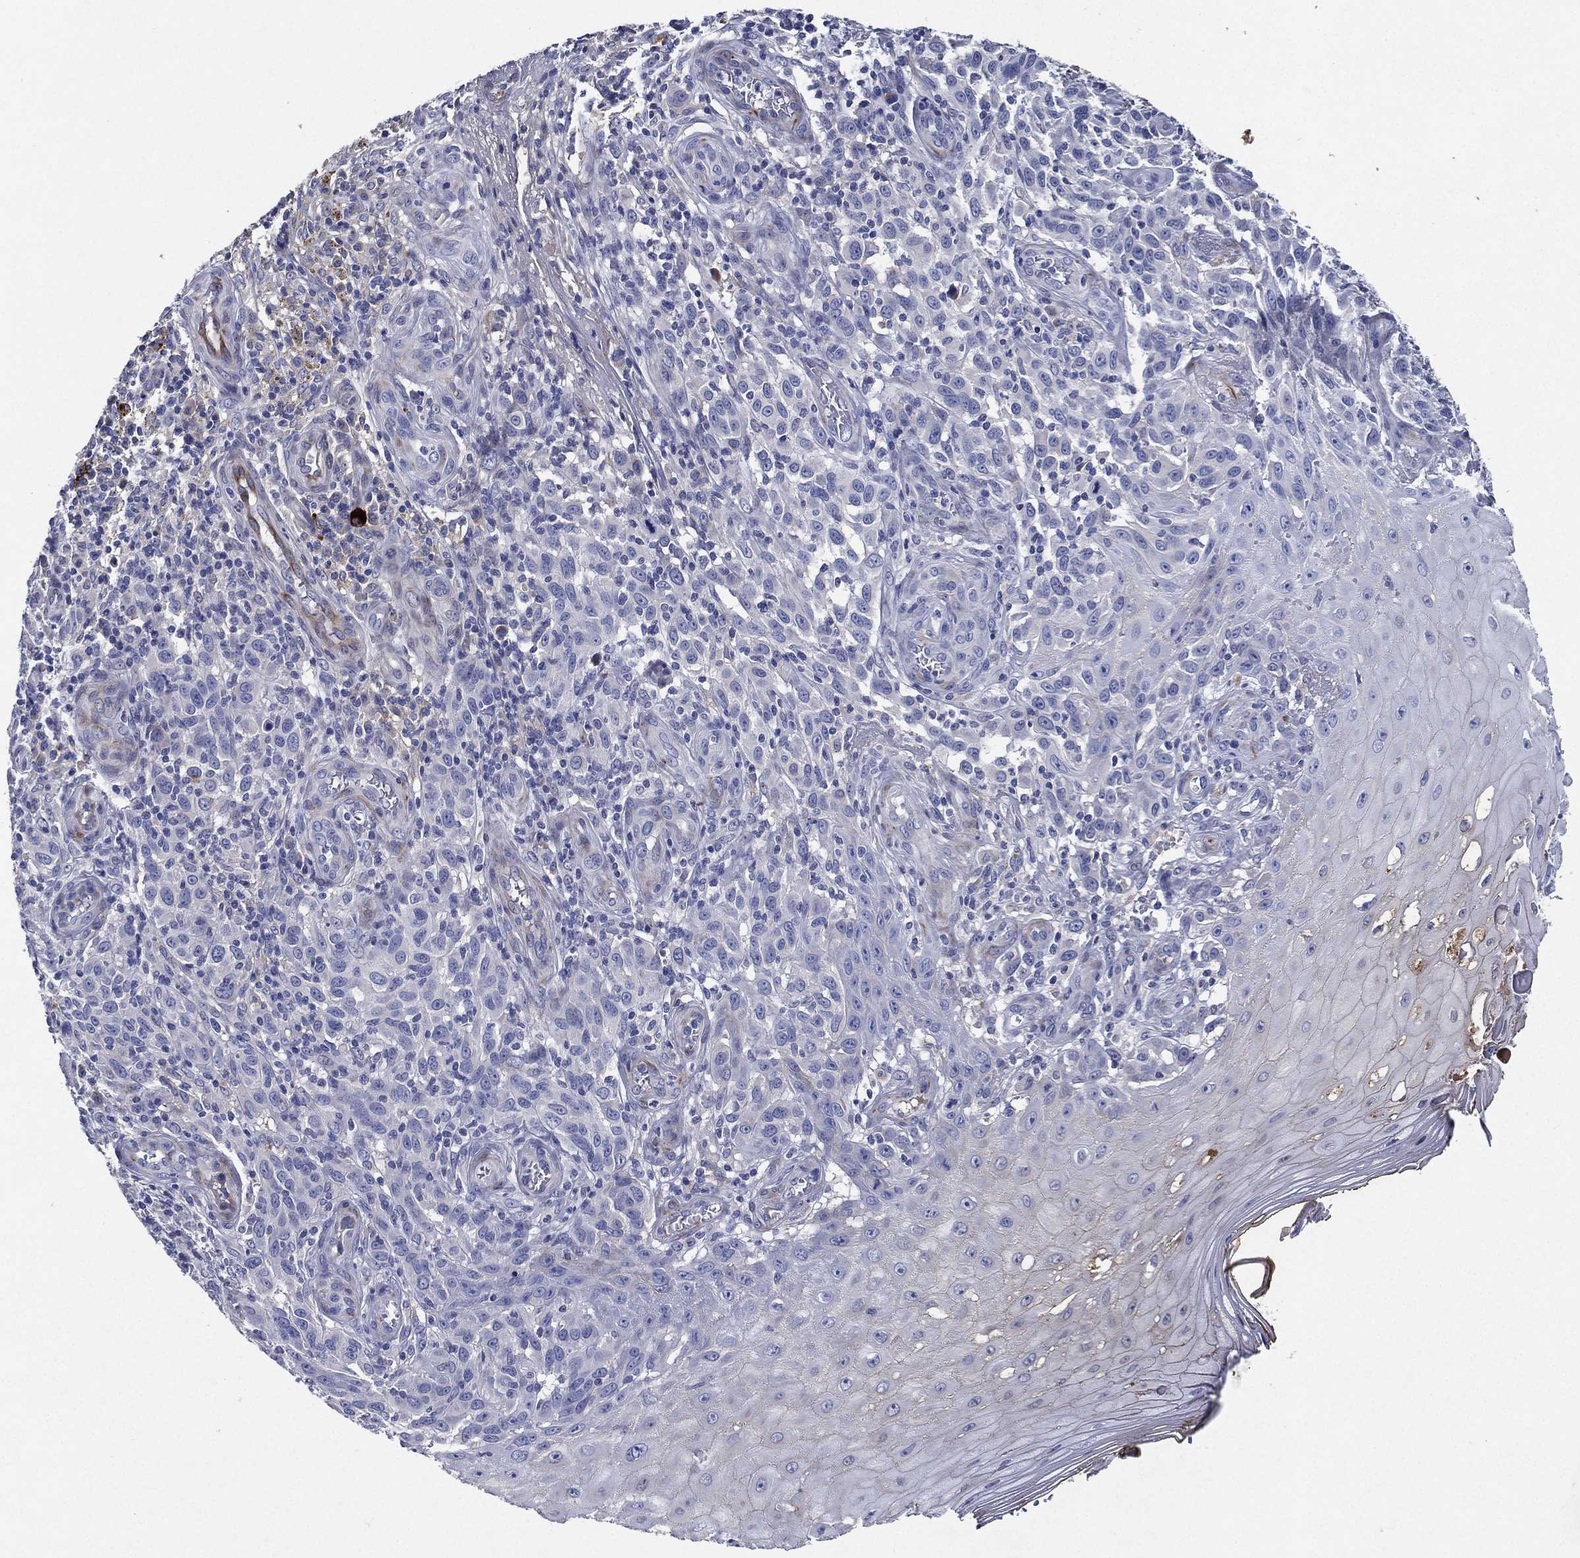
{"staining": {"intensity": "negative", "quantity": "none", "location": "none"}, "tissue": "melanoma", "cell_type": "Tumor cells", "image_type": "cancer", "snomed": [{"axis": "morphology", "description": "Malignant melanoma, NOS"}, {"axis": "topography", "description": "Skin"}], "caption": "This image is of melanoma stained with IHC to label a protein in brown with the nuclei are counter-stained blue. There is no expression in tumor cells.", "gene": "TMPRSS11D", "patient": {"sex": "female", "age": 53}}